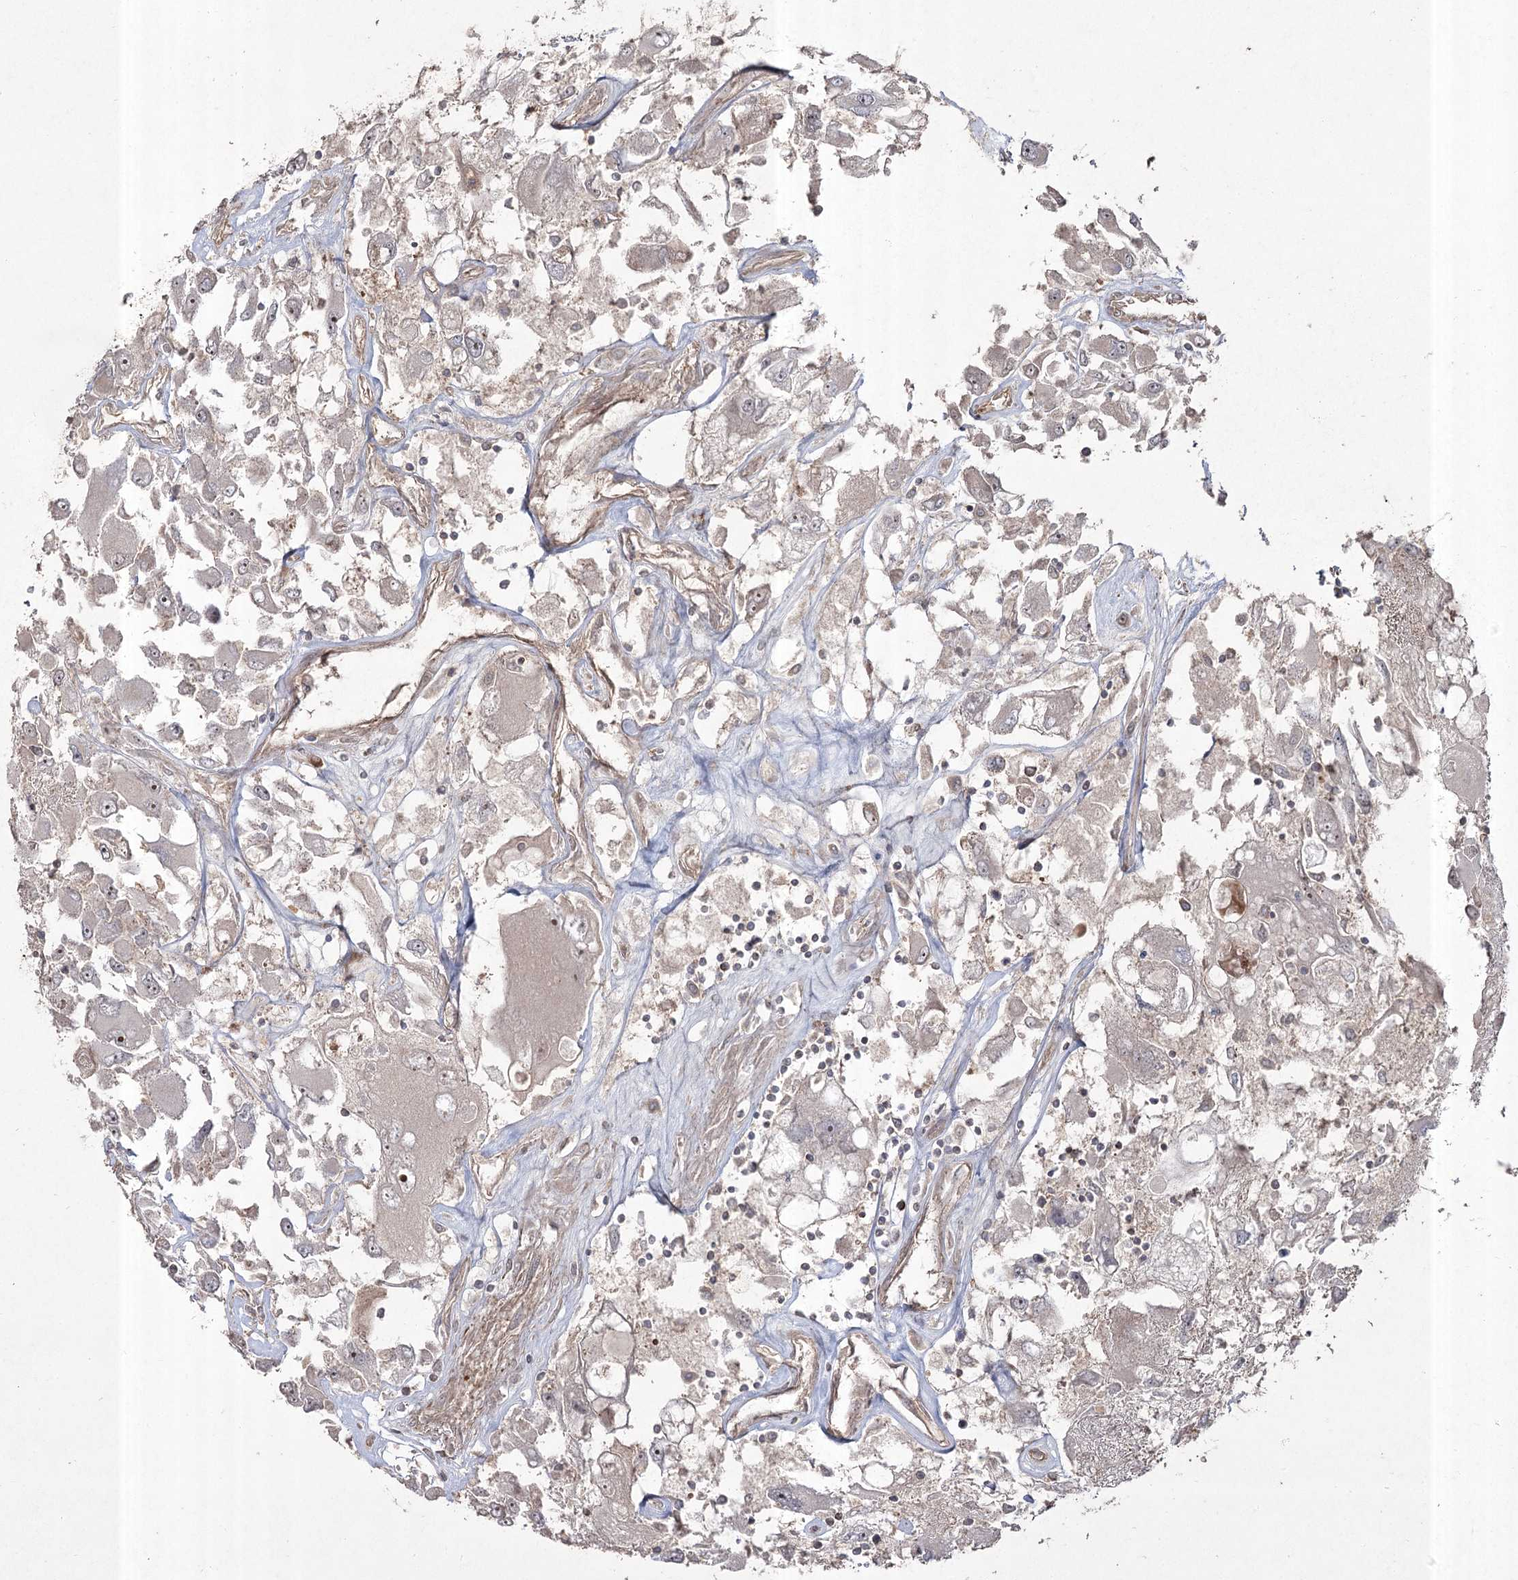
{"staining": {"intensity": "weak", "quantity": "<25%", "location": "nuclear"}, "tissue": "renal cancer", "cell_type": "Tumor cells", "image_type": "cancer", "snomed": [{"axis": "morphology", "description": "Adenocarcinoma, NOS"}, {"axis": "topography", "description": "Kidney"}], "caption": "High magnification brightfield microscopy of renal adenocarcinoma stained with DAB (3,3'-diaminobenzidine) (brown) and counterstained with hematoxylin (blue): tumor cells show no significant positivity.", "gene": "CPLANE1", "patient": {"sex": "female", "age": 52}}